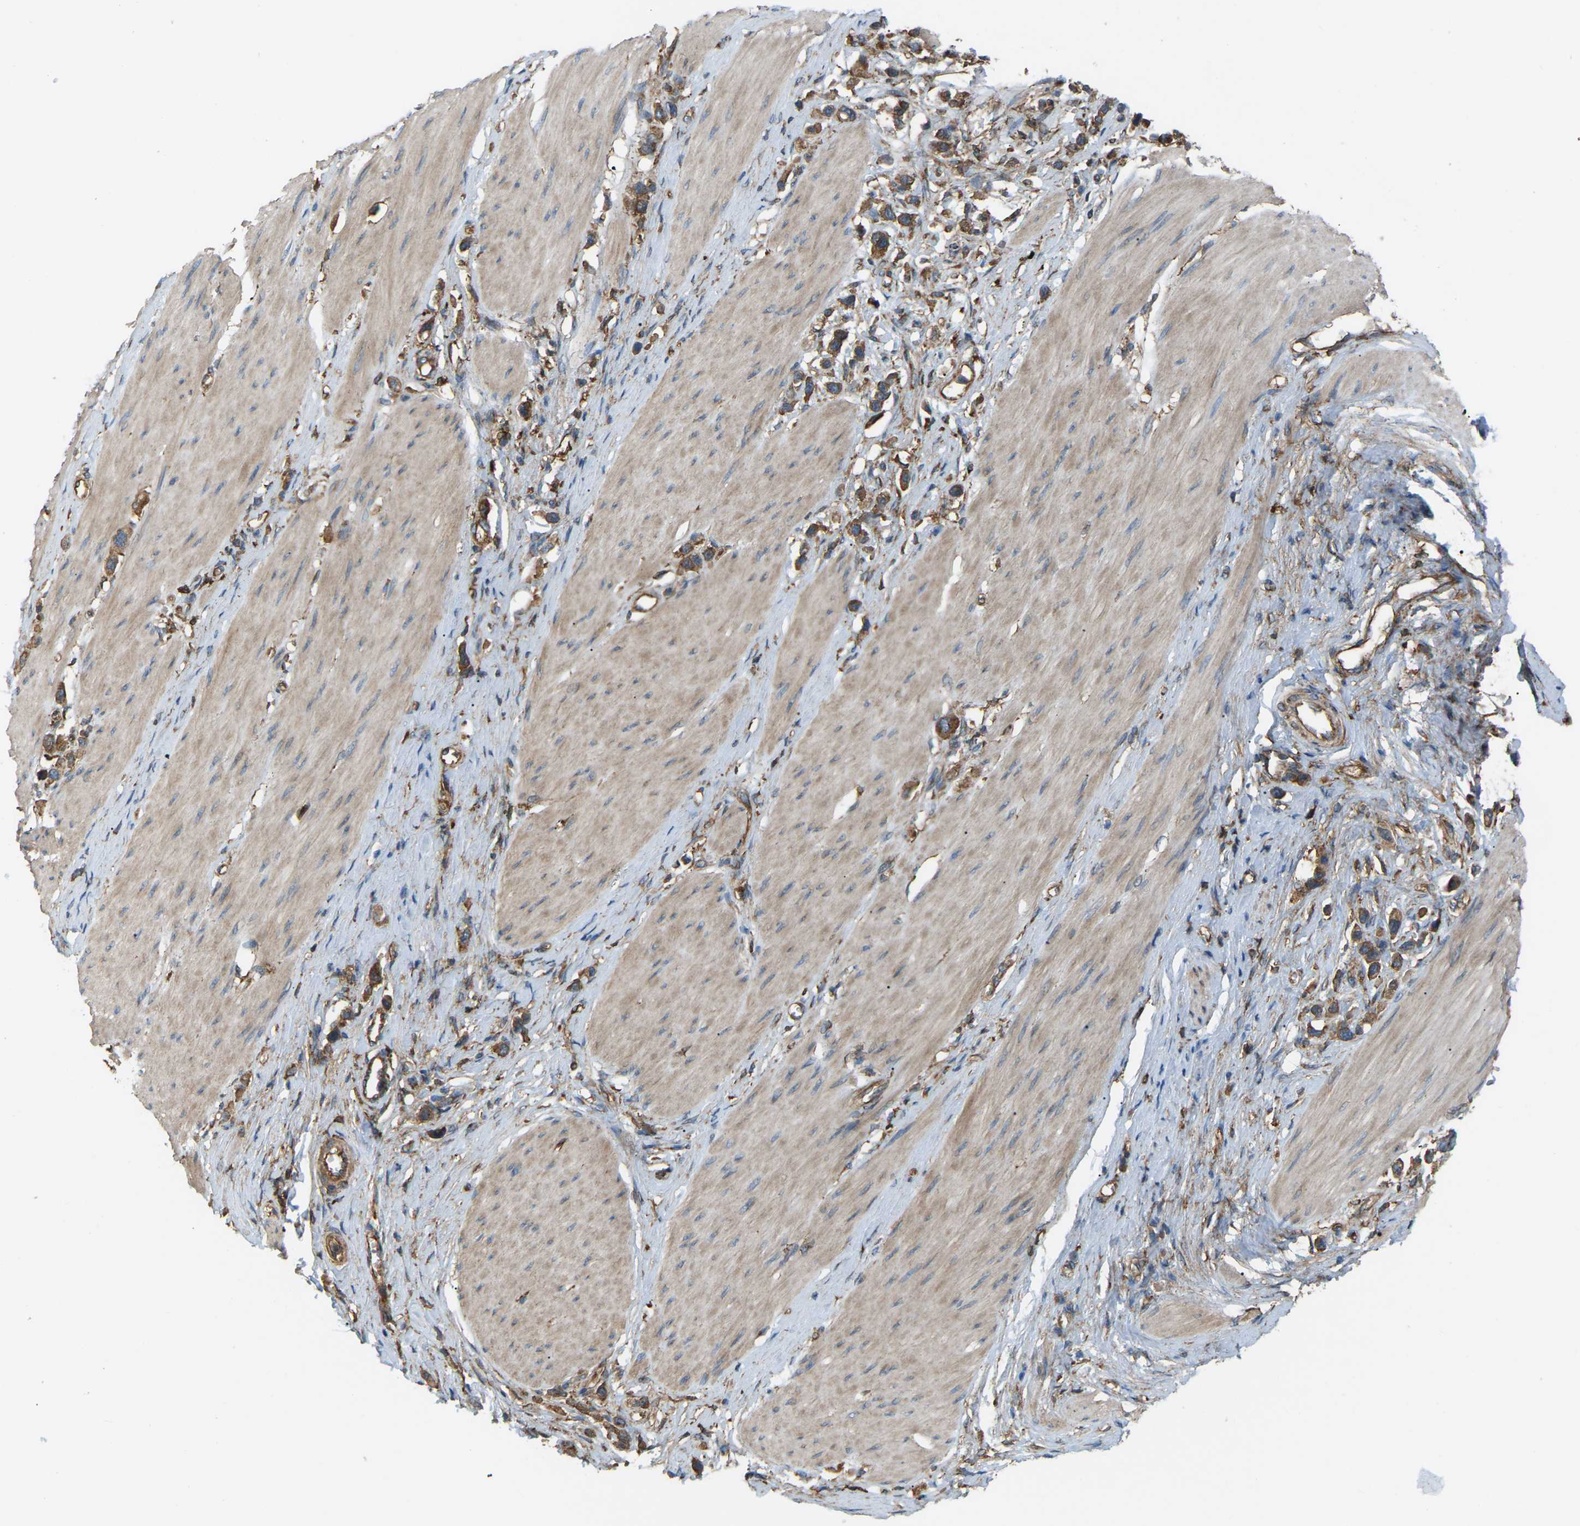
{"staining": {"intensity": "moderate", "quantity": ">75%", "location": "cytoplasmic/membranous"}, "tissue": "stomach cancer", "cell_type": "Tumor cells", "image_type": "cancer", "snomed": [{"axis": "morphology", "description": "Adenocarcinoma, NOS"}, {"axis": "topography", "description": "Stomach"}], "caption": "Approximately >75% of tumor cells in adenocarcinoma (stomach) show moderate cytoplasmic/membranous protein staining as visualized by brown immunohistochemical staining.", "gene": "PICALM", "patient": {"sex": "female", "age": 65}}